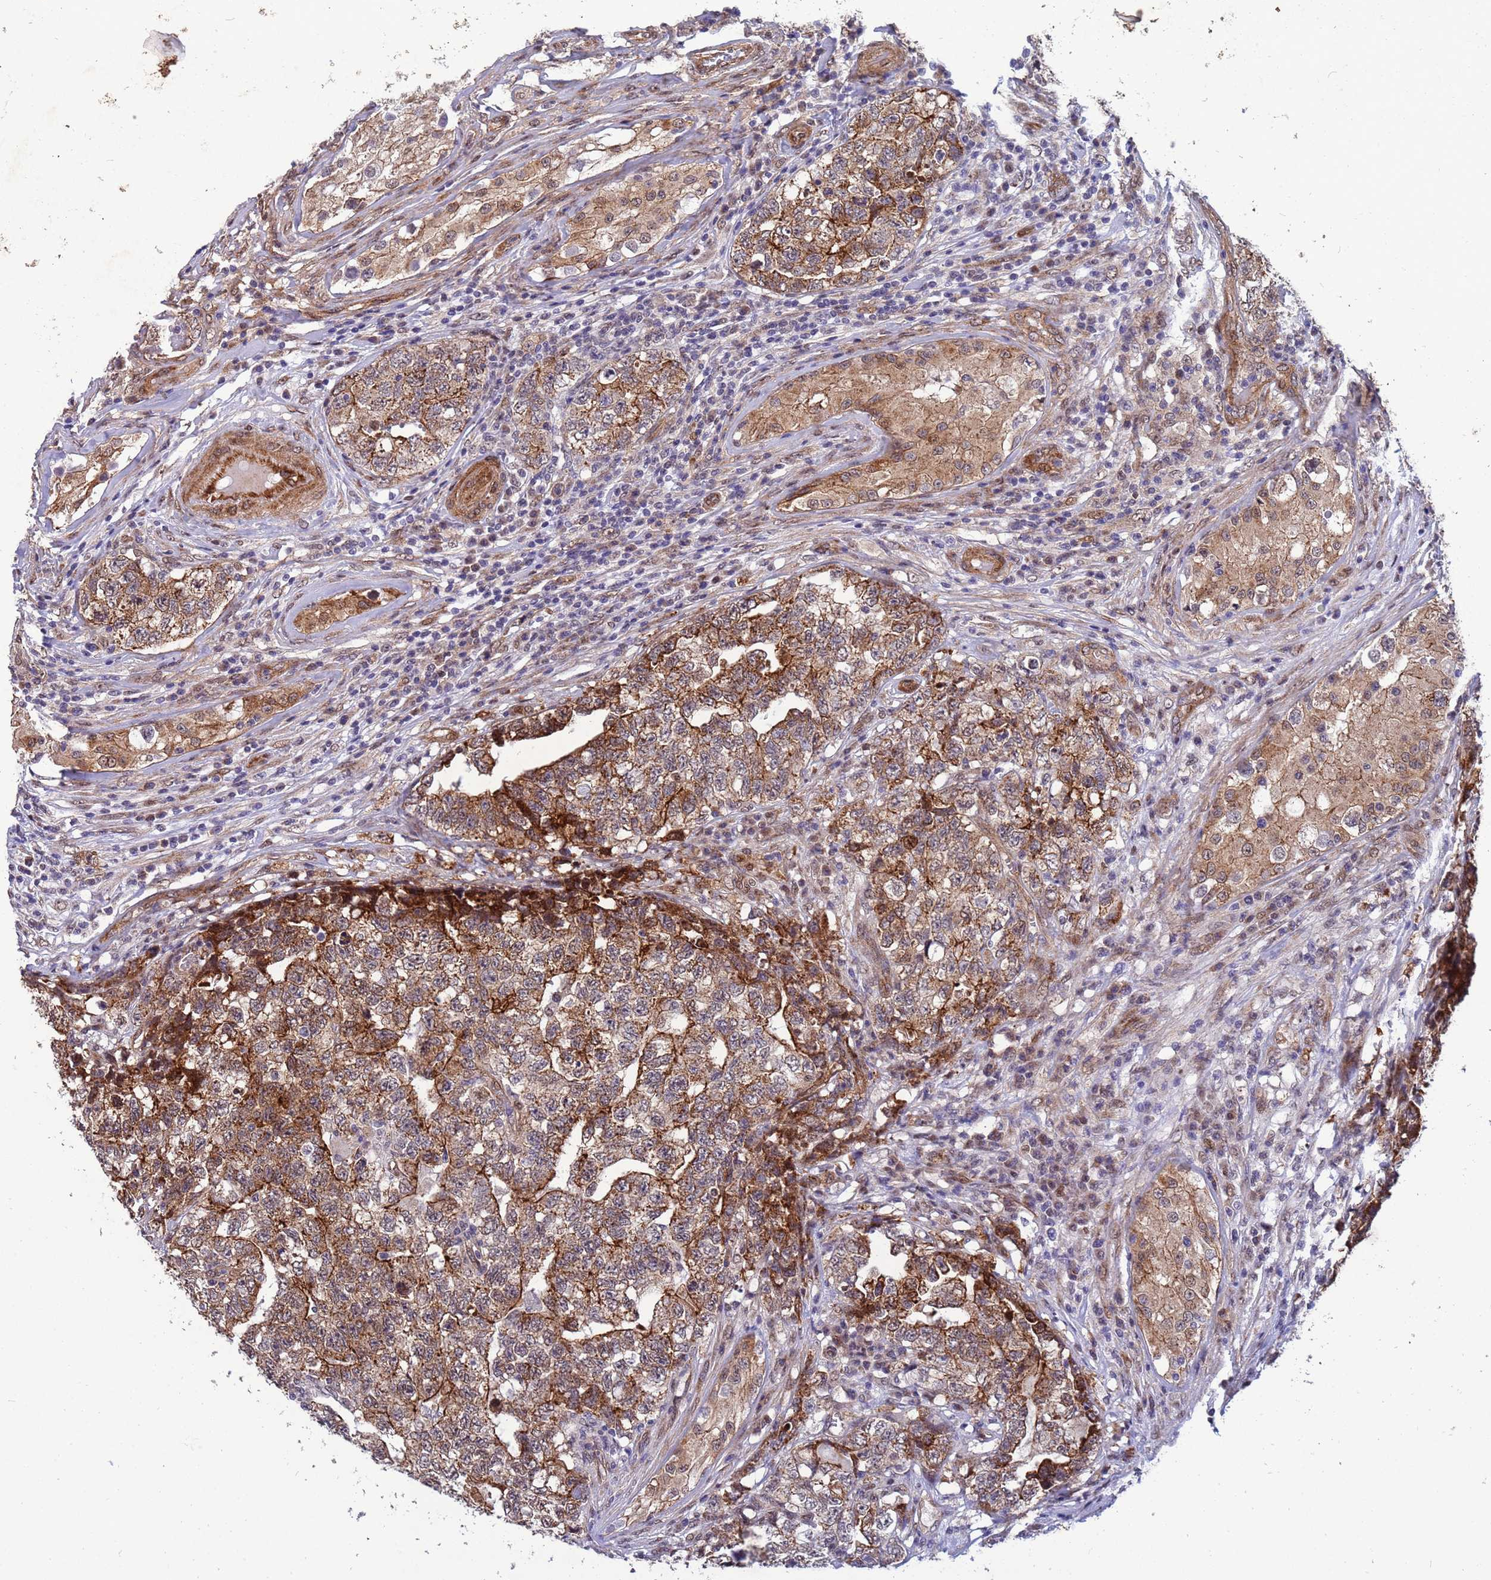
{"staining": {"intensity": "moderate", "quantity": ">75%", "location": "cytoplasmic/membranous"}, "tissue": "testis cancer", "cell_type": "Tumor cells", "image_type": "cancer", "snomed": [{"axis": "morphology", "description": "Carcinoma, Embryonal, NOS"}, {"axis": "topography", "description": "Testis"}], "caption": "Human testis cancer stained for a protein (brown) demonstrates moderate cytoplasmic/membranous positive staining in about >75% of tumor cells.", "gene": "TRIP6", "patient": {"sex": "male", "age": 31}}